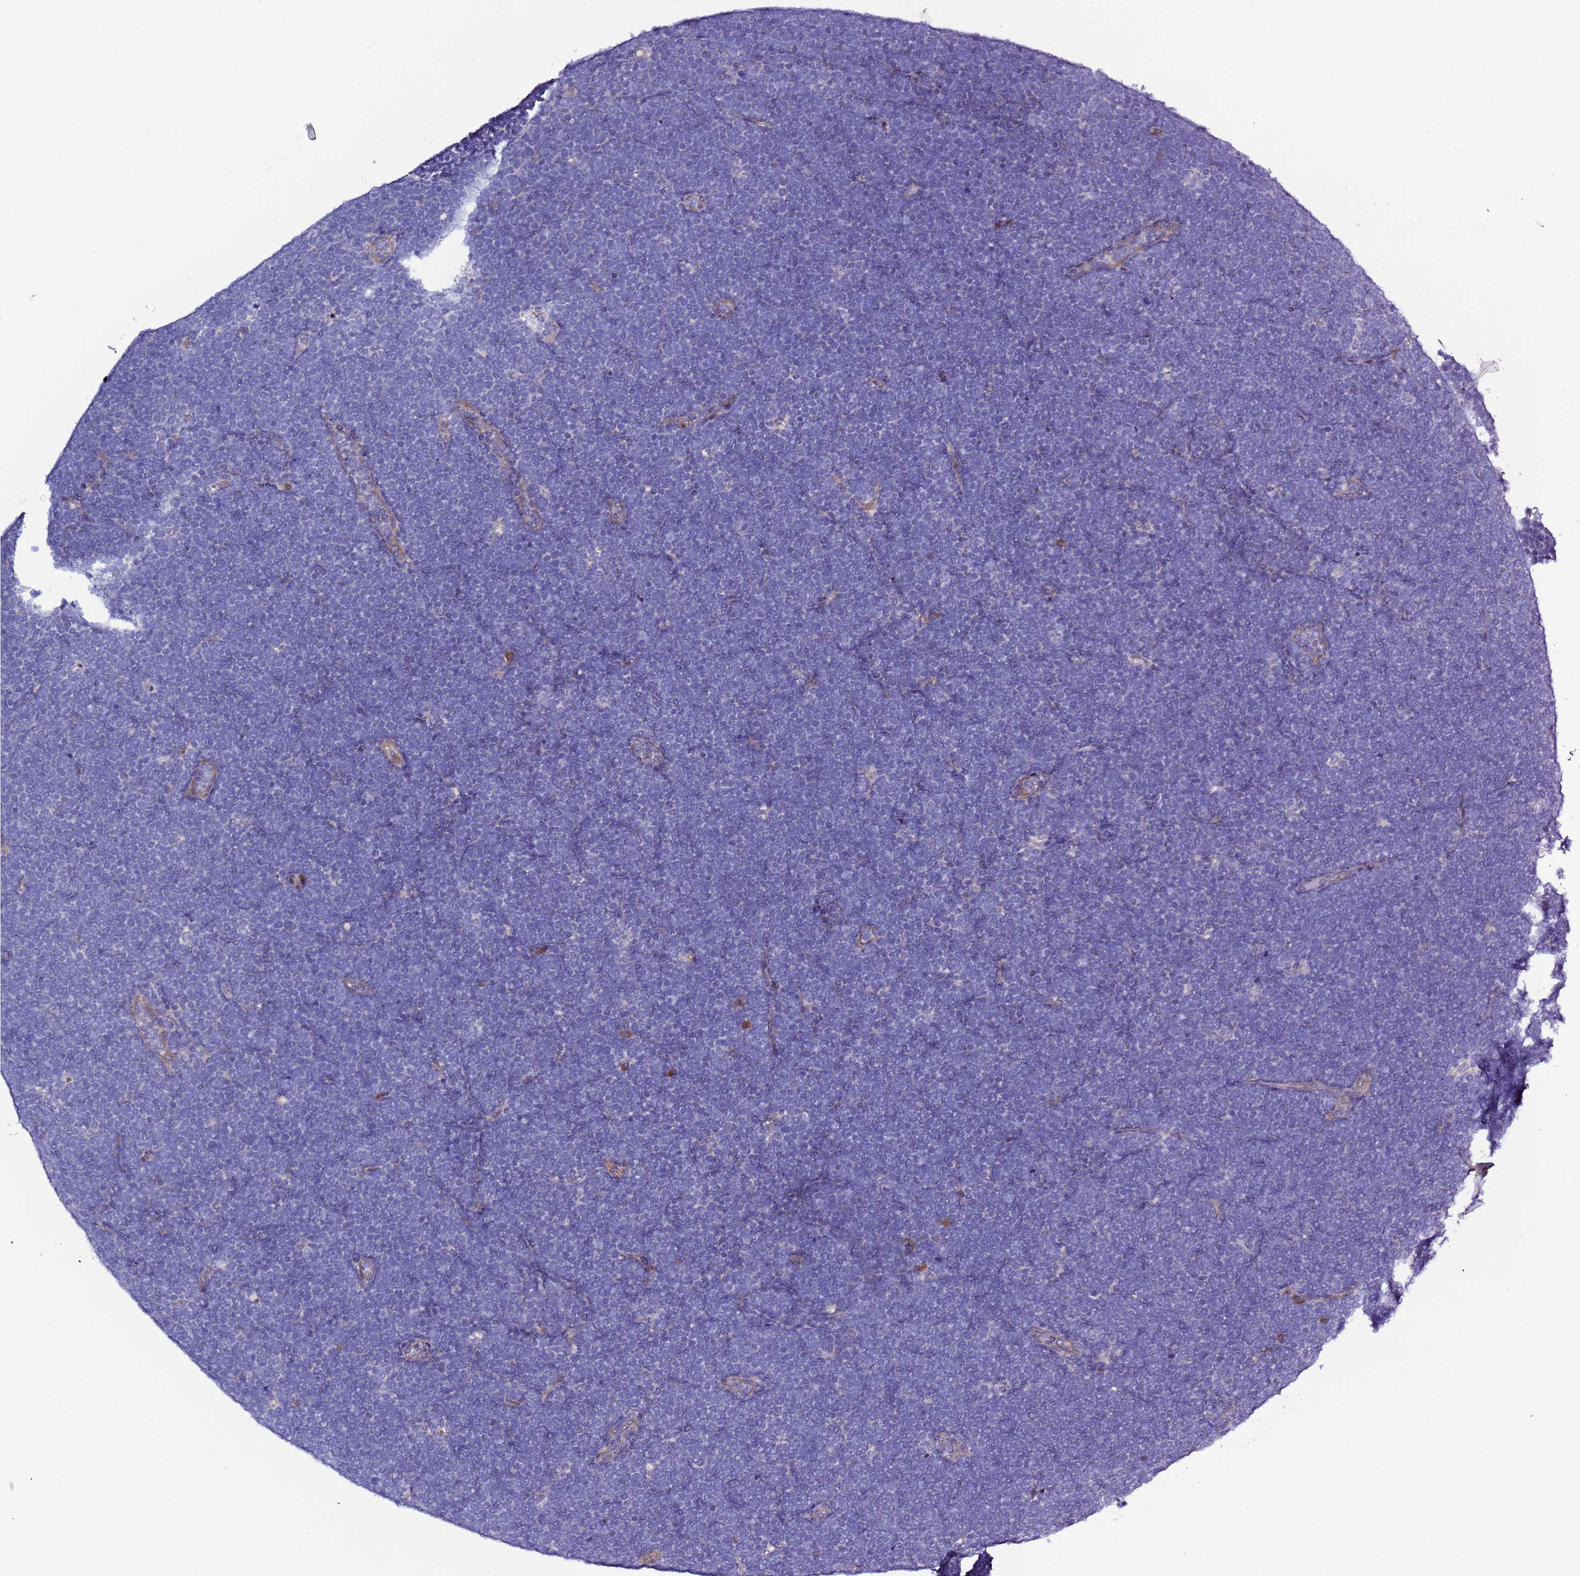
{"staining": {"intensity": "negative", "quantity": "none", "location": "none"}, "tissue": "lymphoma", "cell_type": "Tumor cells", "image_type": "cancer", "snomed": [{"axis": "morphology", "description": "Malignant lymphoma, non-Hodgkin's type, High grade"}, {"axis": "topography", "description": "Lymph node"}], "caption": "The immunohistochemistry (IHC) histopathology image has no significant expression in tumor cells of high-grade malignant lymphoma, non-Hodgkin's type tissue.", "gene": "SPCS1", "patient": {"sex": "male", "age": 13}}